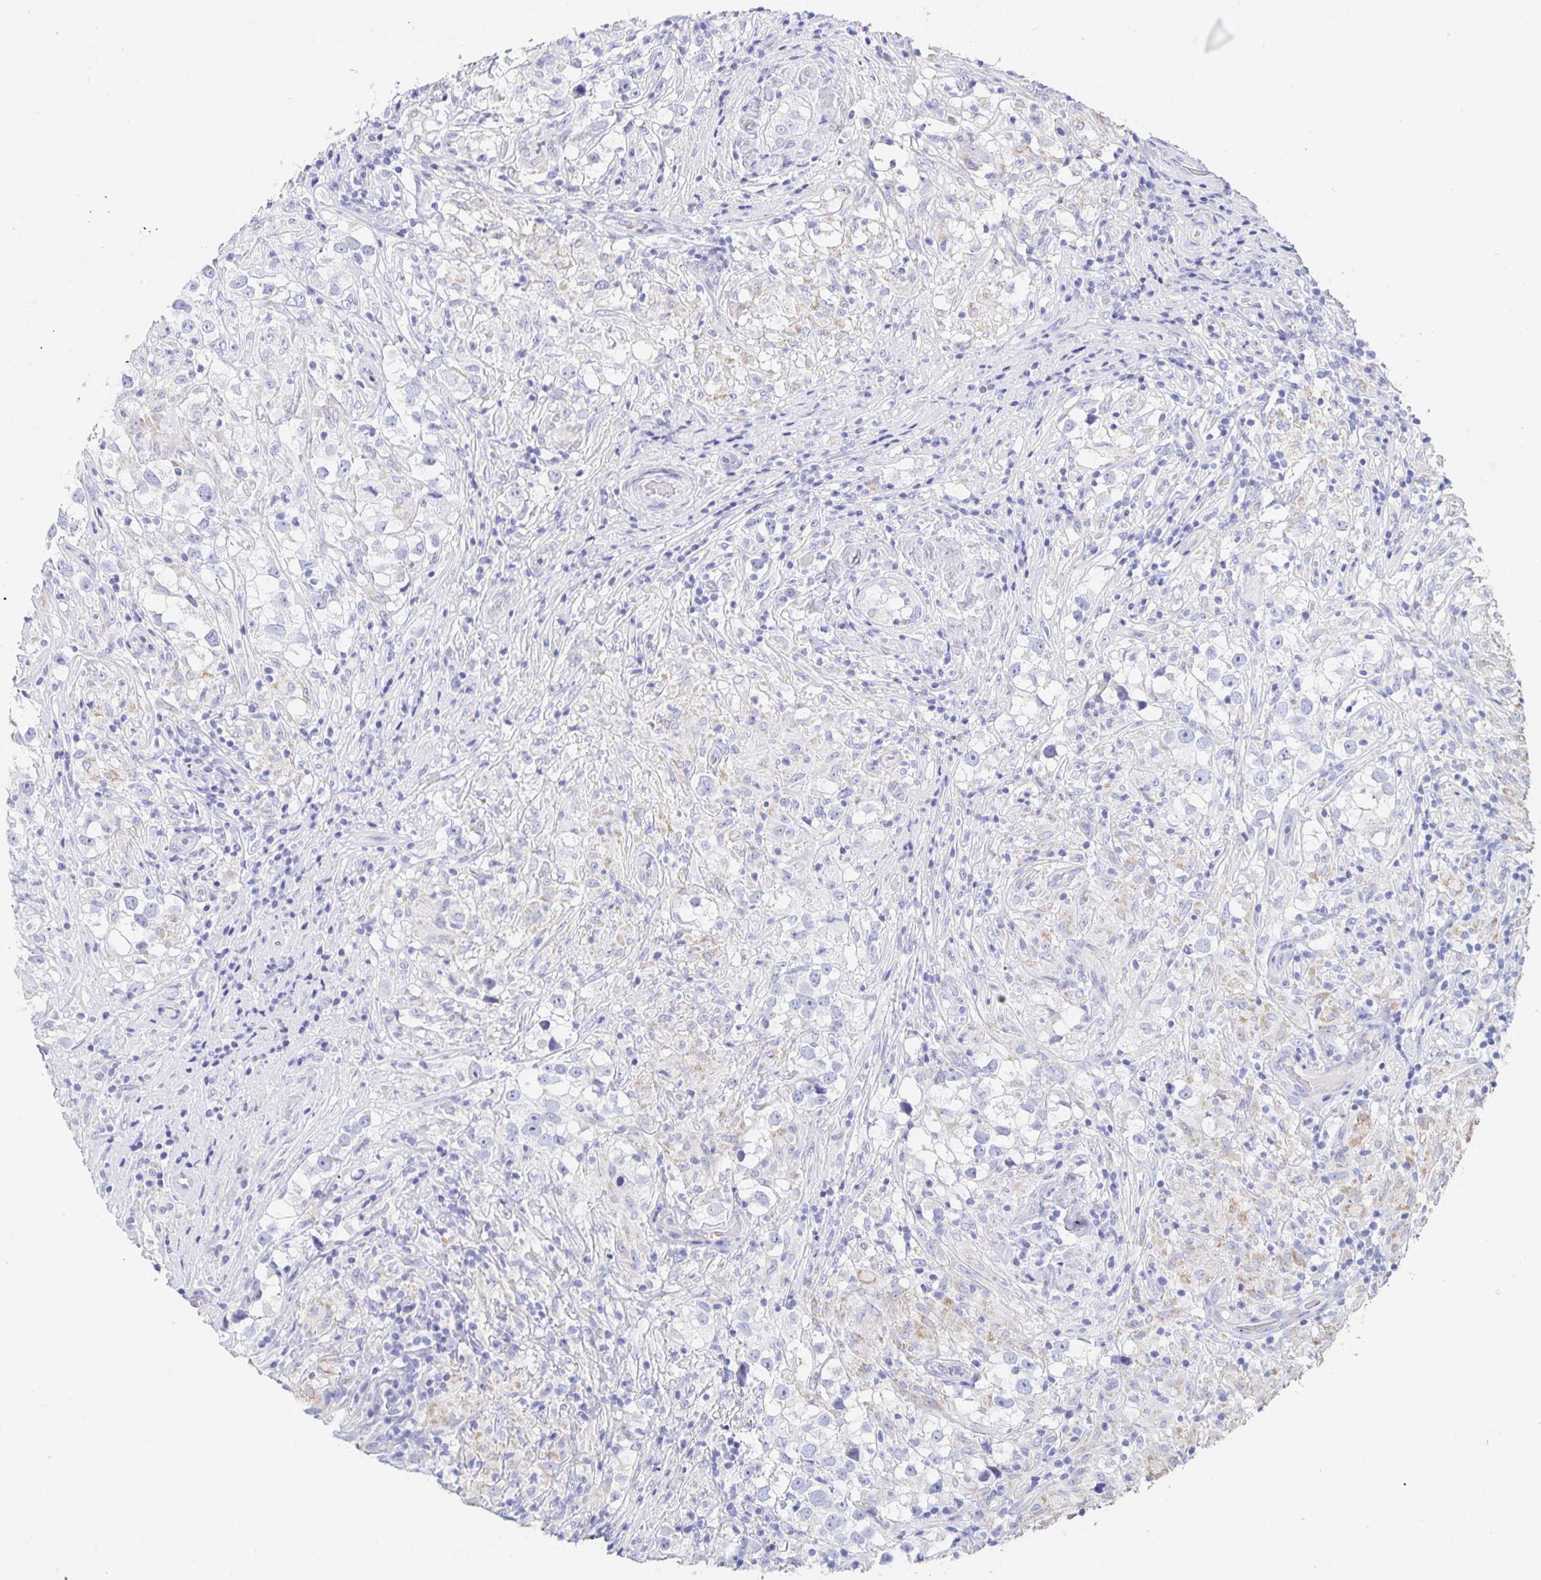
{"staining": {"intensity": "negative", "quantity": "none", "location": "none"}, "tissue": "testis cancer", "cell_type": "Tumor cells", "image_type": "cancer", "snomed": [{"axis": "morphology", "description": "Seminoma, NOS"}, {"axis": "topography", "description": "Testis"}], "caption": "A high-resolution photomicrograph shows immunohistochemistry (IHC) staining of testis seminoma, which exhibits no significant positivity in tumor cells.", "gene": "DMBT1", "patient": {"sex": "male", "age": 46}}